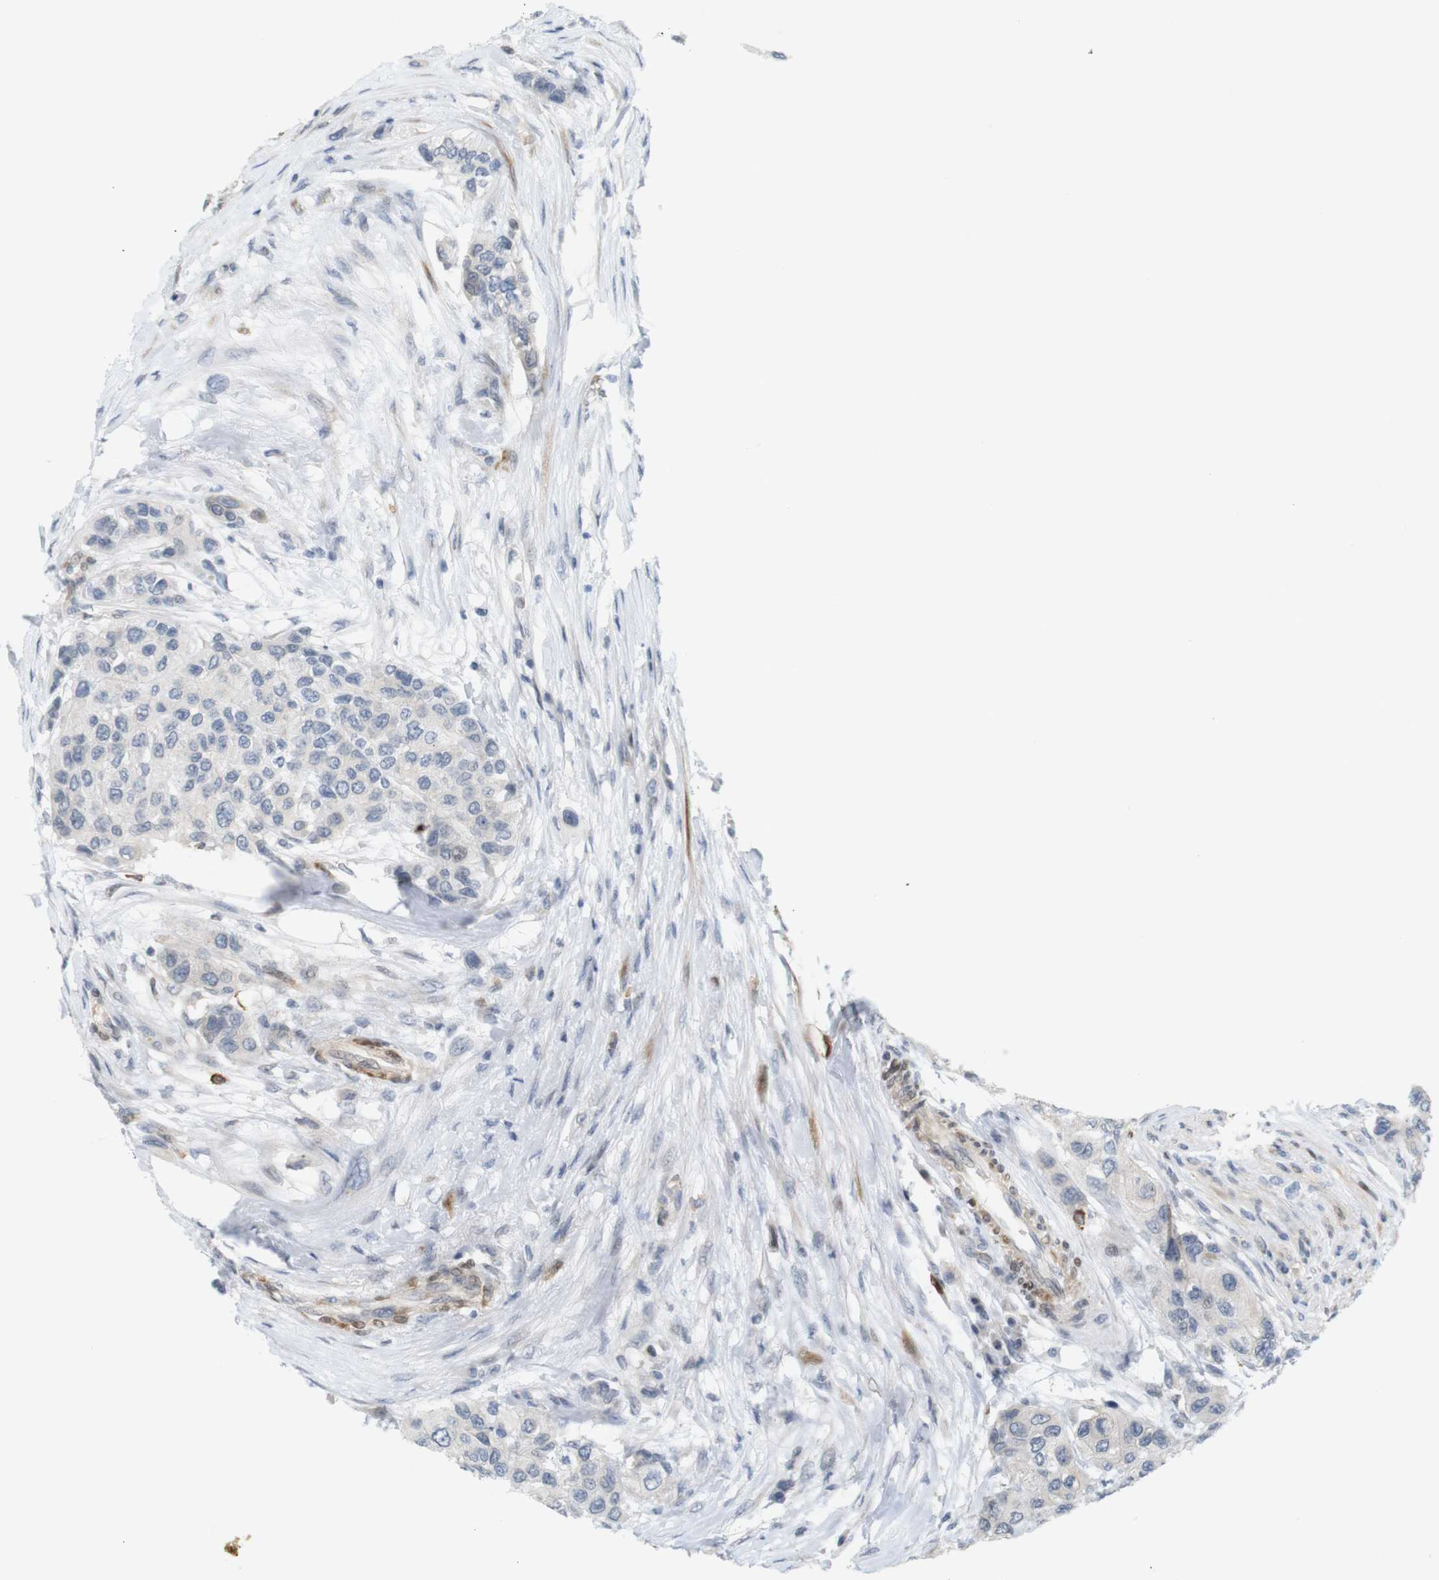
{"staining": {"intensity": "negative", "quantity": "none", "location": "none"}, "tissue": "urothelial cancer", "cell_type": "Tumor cells", "image_type": "cancer", "snomed": [{"axis": "morphology", "description": "Urothelial carcinoma, High grade"}, {"axis": "topography", "description": "Urinary bladder"}], "caption": "Immunohistochemistry image of neoplastic tissue: urothelial carcinoma (high-grade) stained with DAB reveals no significant protein positivity in tumor cells.", "gene": "PPP1R14A", "patient": {"sex": "female", "age": 56}}